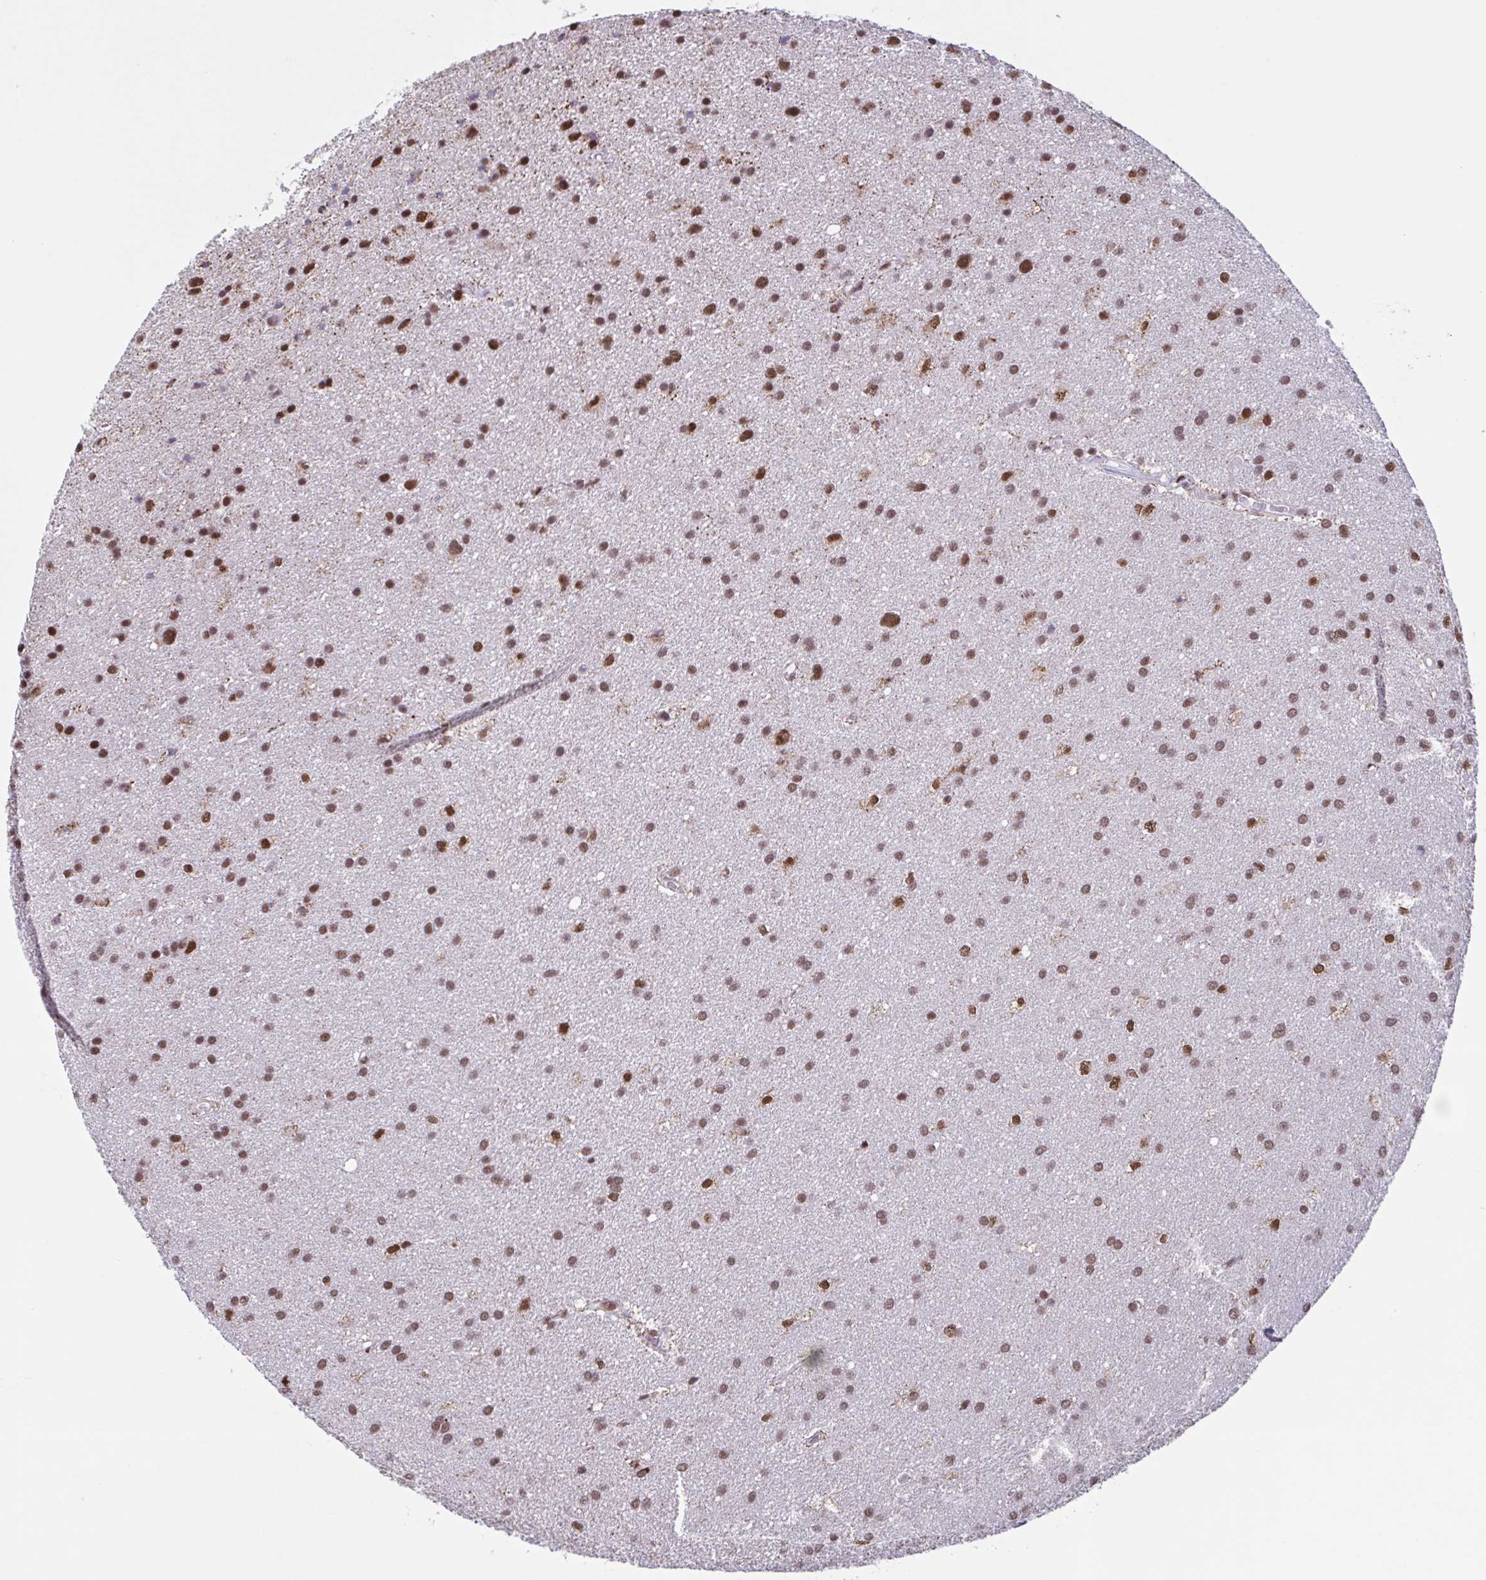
{"staining": {"intensity": "moderate", "quantity": ">75%", "location": "nuclear"}, "tissue": "glioma", "cell_type": "Tumor cells", "image_type": "cancer", "snomed": [{"axis": "morphology", "description": "Glioma, malignant, Low grade"}, {"axis": "topography", "description": "Brain"}], "caption": "Brown immunohistochemical staining in human glioma displays moderate nuclear staining in about >75% of tumor cells.", "gene": "TIMM21", "patient": {"sex": "female", "age": 54}}